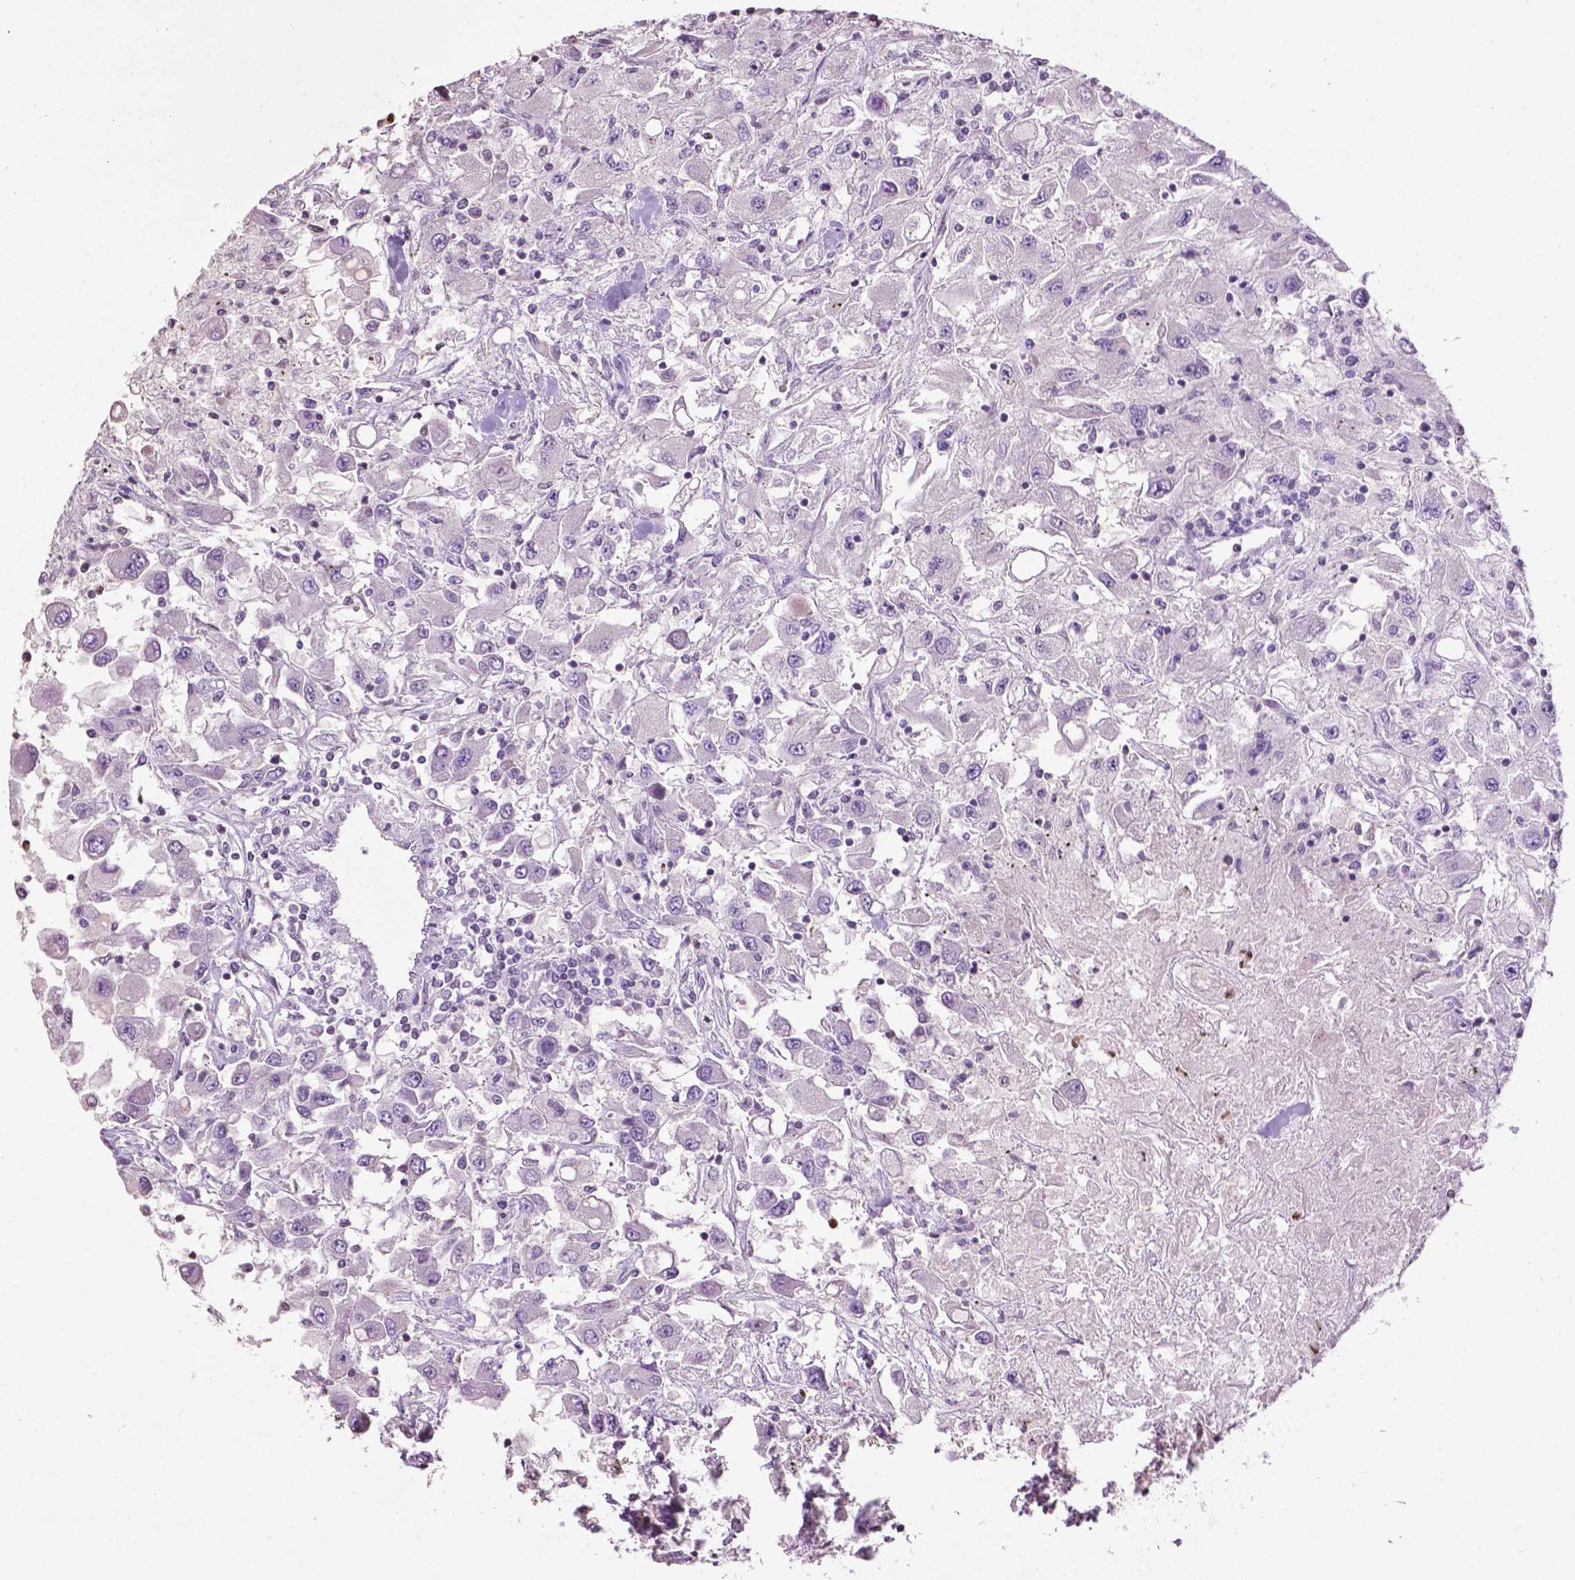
{"staining": {"intensity": "negative", "quantity": "none", "location": "none"}, "tissue": "renal cancer", "cell_type": "Tumor cells", "image_type": "cancer", "snomed": [{"axis": "morphology", "description": "Adenocarcinoma, NOS"}, {"axis": "topography", "description": "Kidney"}], "caption": "Photomicrograph shows no protein positivity in tumor cells of renal adenocarcinoma tissue.", "gene": "NTNG2", "patient": {"sex": "female", "age": 67}}